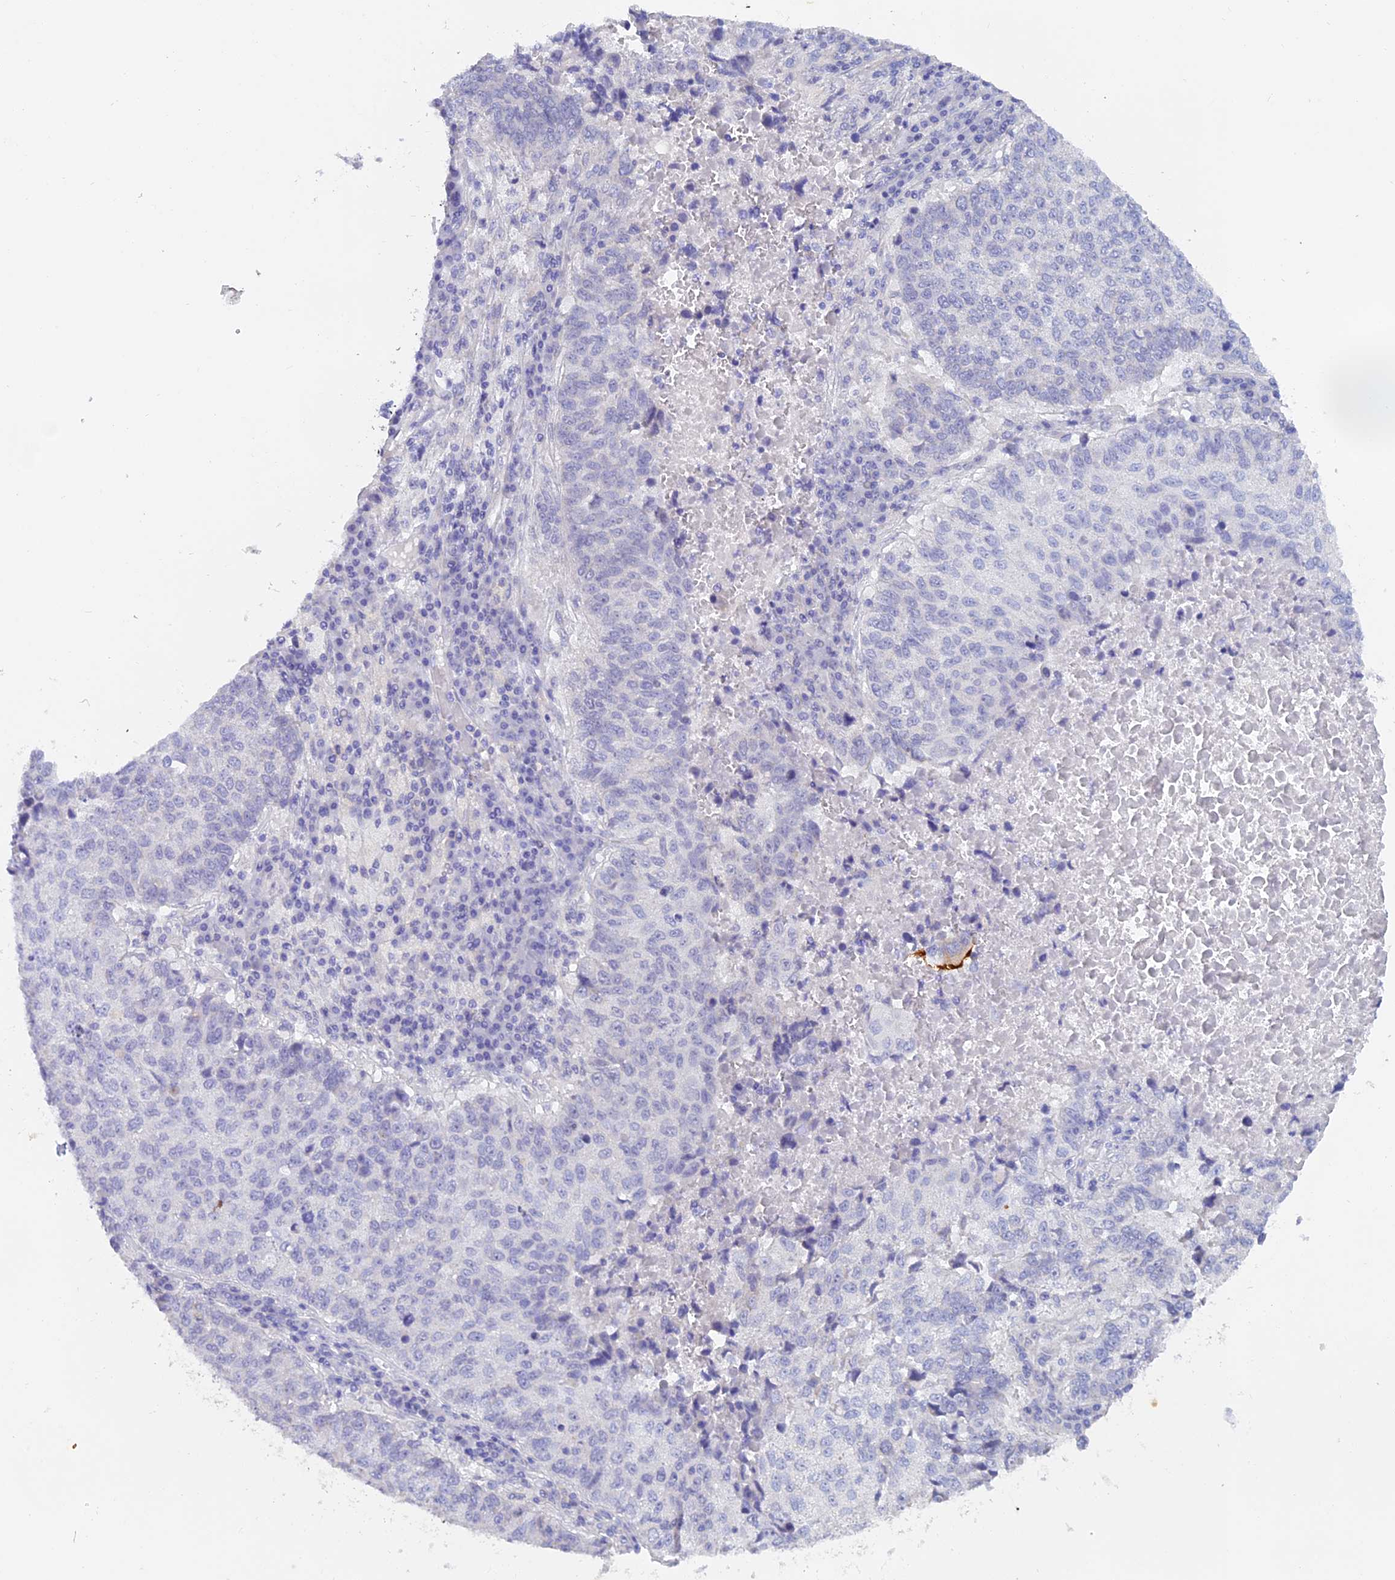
{"staining": {"intensity": "negative", "quantity": "none", "location": "none"}, "tissue": "lung cancer", "cell_type": "Tumor cells", "image_type": "cancer", "snomed": [{"axis": "morphology", "description": "Squamous cell carcinoma, NOS"}, {"axis": "topography", "description": "Lung"}], "caption": "The photomicrograph reveals no significant expression in tumor cells of squamous cell carcinoma (lung).", "gene": "GLB1L", "patient": {"sex": "male", "age": 73}}